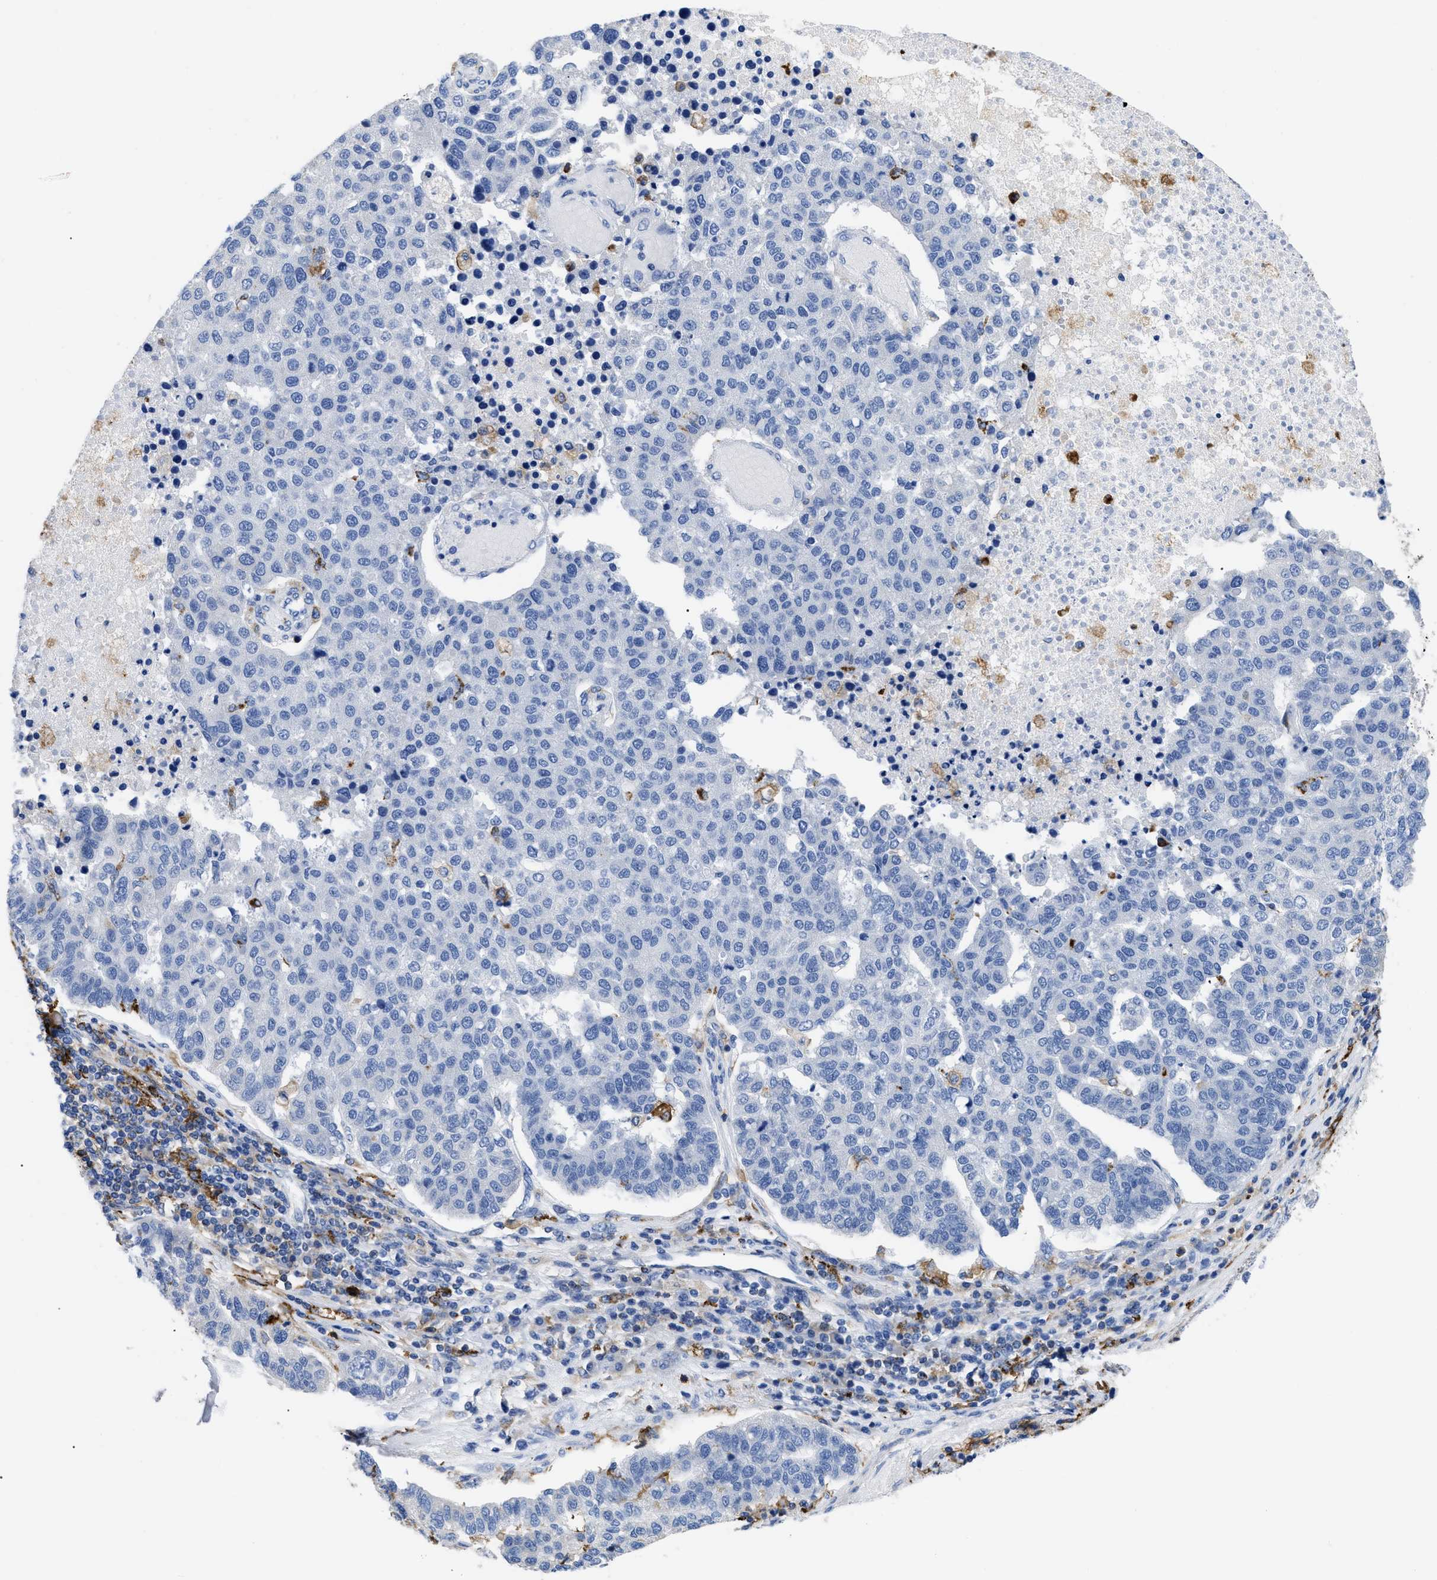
{"staining": {"intensity": "negative", "quantity": "none", "location": "none"}, "tissue": "pancreatic cancer", "cell_type": "Tumor cells", "image_type": "cancer", "snomed": [{"axis": "morphology", "description": "Adenocarcinoma, NOS"}, {"axis": "topography", "description": "Pancreas"}], "caption": "Tumor cells are negative for protein expression in human adenocarcinoma (pancreatic).", "gene": "HLA-DPA1", "patient": {"sex": "female", "age": 61}}